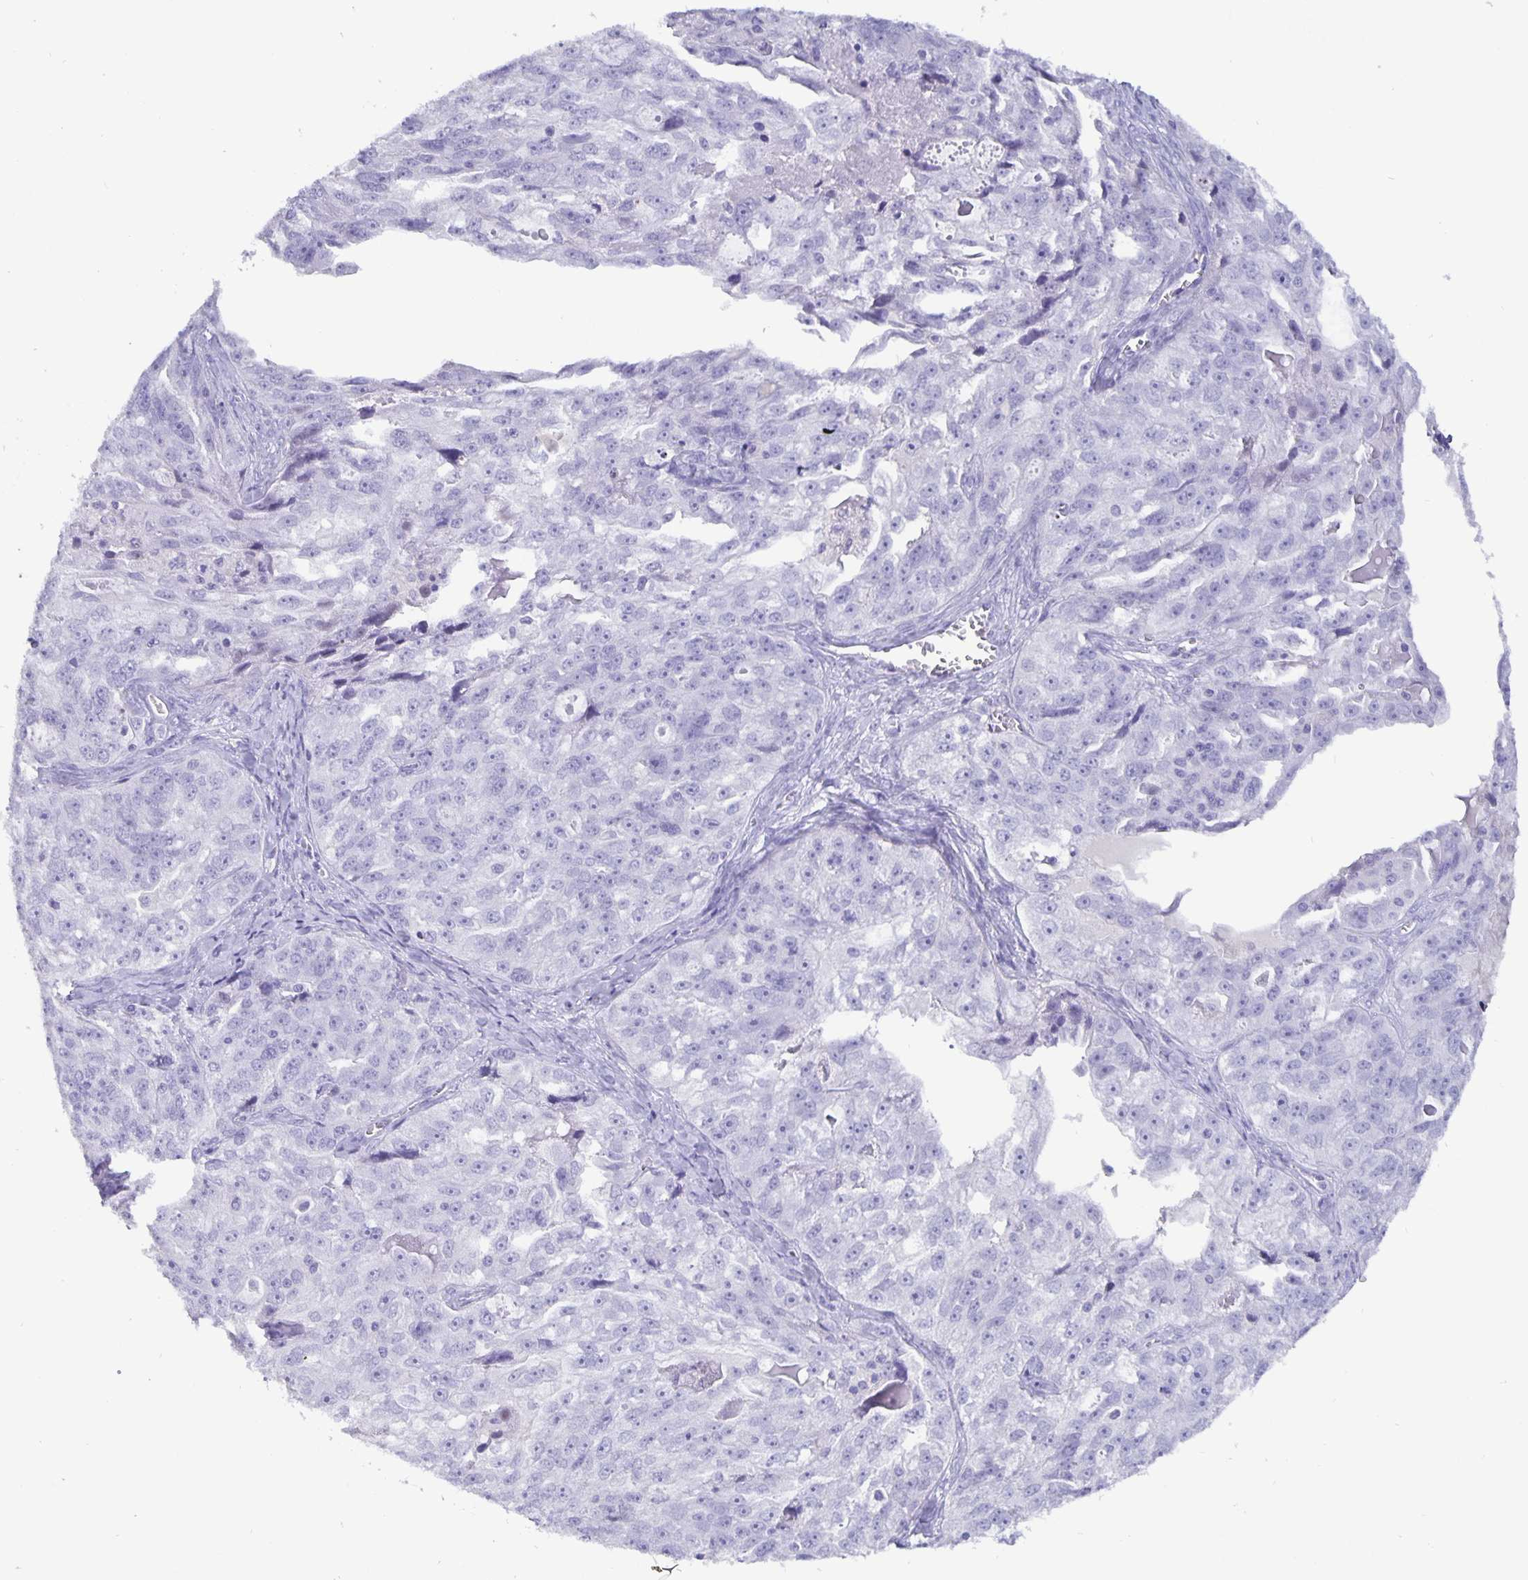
{"staining": {"intensity": "negative", "quantity": "none", "location": "none"}, "tissue": "ovarian cancer", "cell_type": "Tumor cells", "image_type": "cancer", "snomed": [{"axis": "morphology", "description": "Cystadenocarcinoma, serous, NOS"}, {"axis": "topography", "description": "Ovary"}], "caption": "Ovarian cancer was stained to show a protein in brown. There is no significant staining in tumor cells.", "gene": "BPIFA3", "patient": {"sex": "female", "age": 51}}